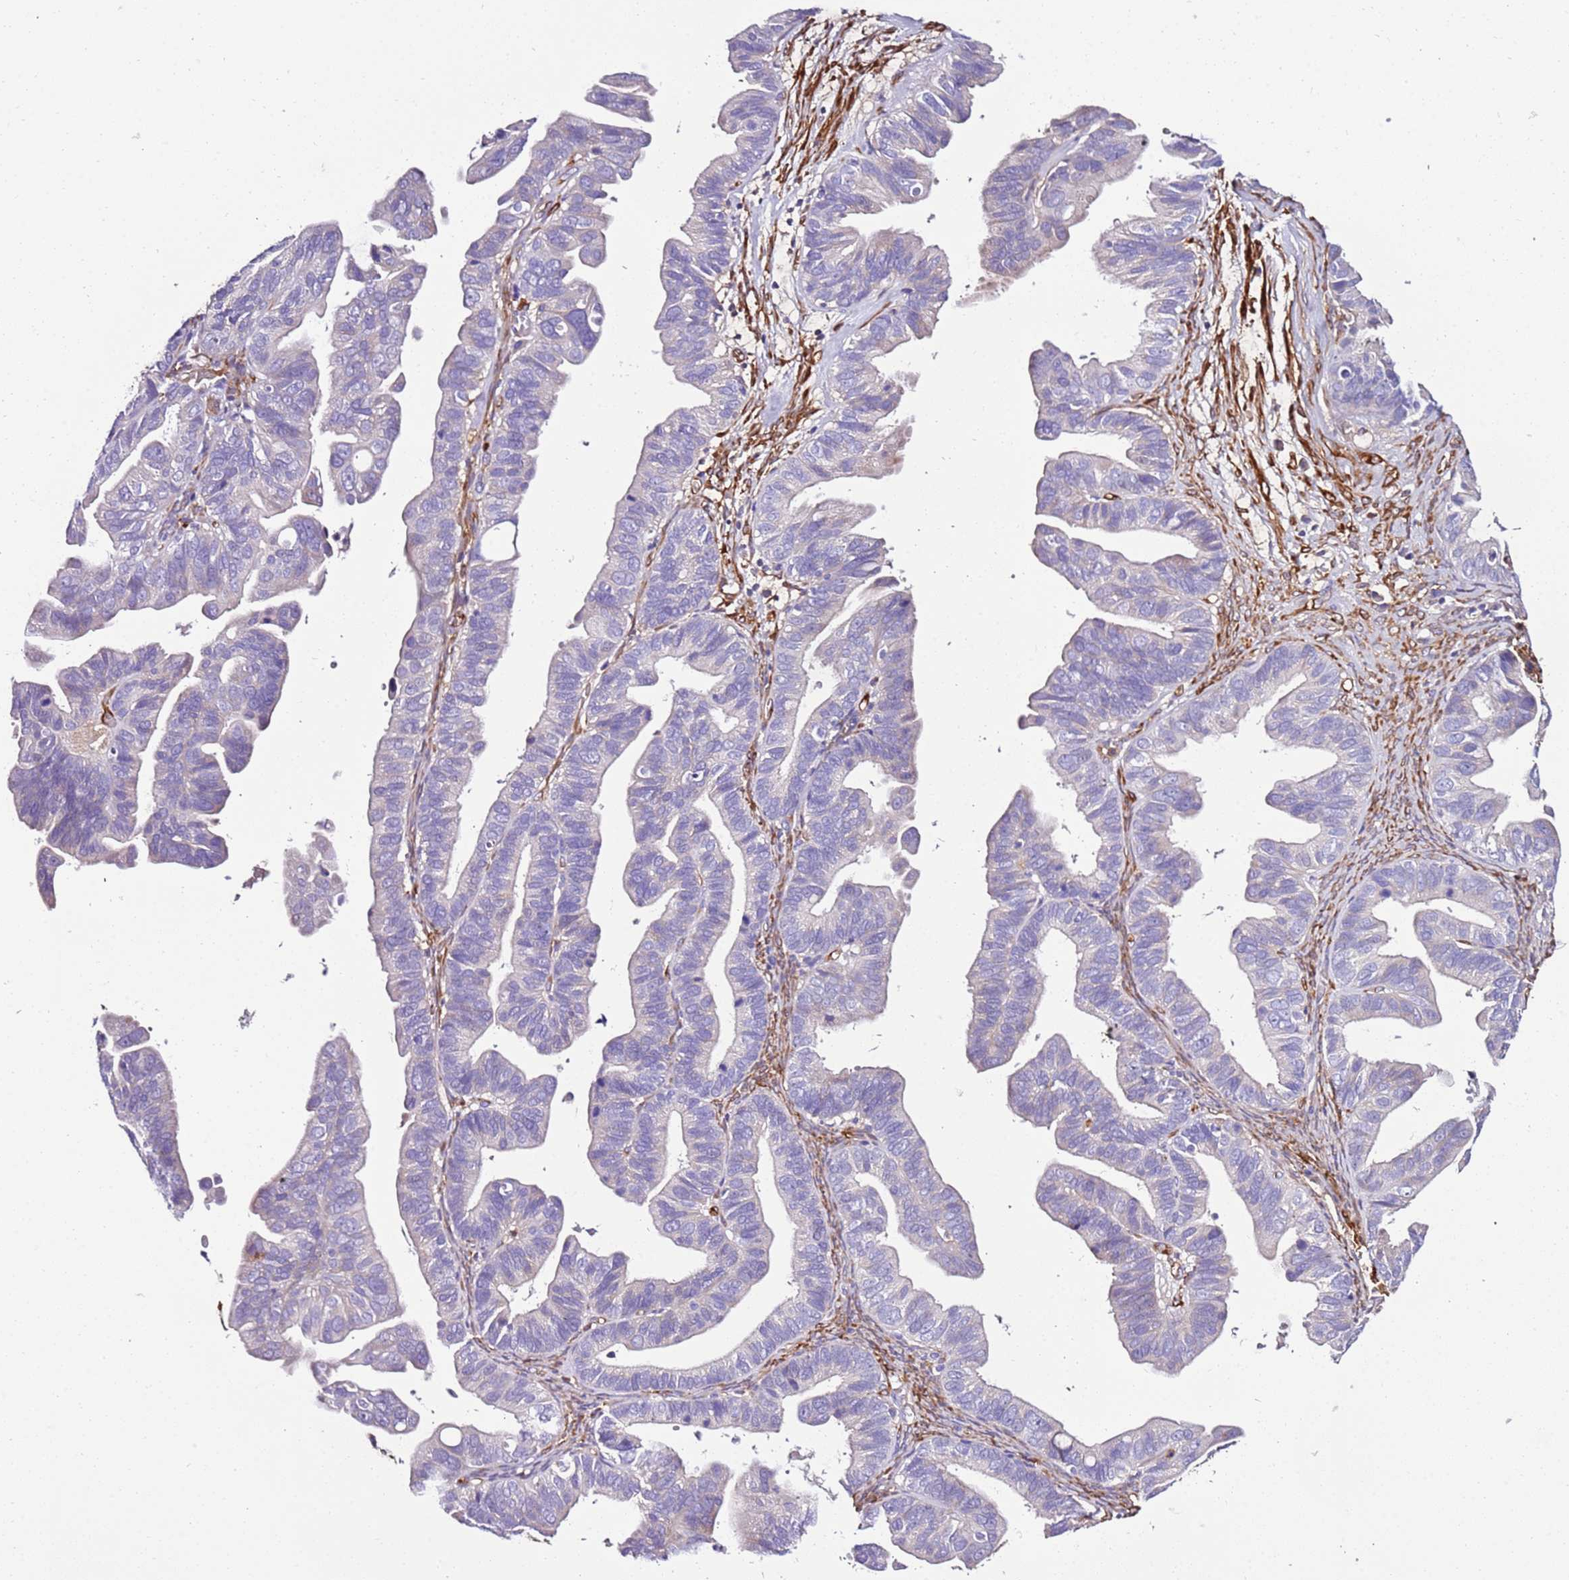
{"staining": {"intensity": "negative", "quantity": "none", "location": "none"}, "tissue": "ovarian cancer", "cell_type": "Tumor cells", "image_type": "cancer", "snomed": [{"axis": "morphology", "description": "Cystadenocarcinoma, serous, NOS"}, {"axis": "topography", "description": "Ovary"}], "caption": "Tumor cells are negative for brown protein staining in serous cystadenocarcinoma (ovarian). Brightfield microscopy of IHC stained with DAB (brown) and hematoxylin (blue), captured at high magnification.", "gene": "FAM174C", "patient": {"sex": "female", "age": 56}}